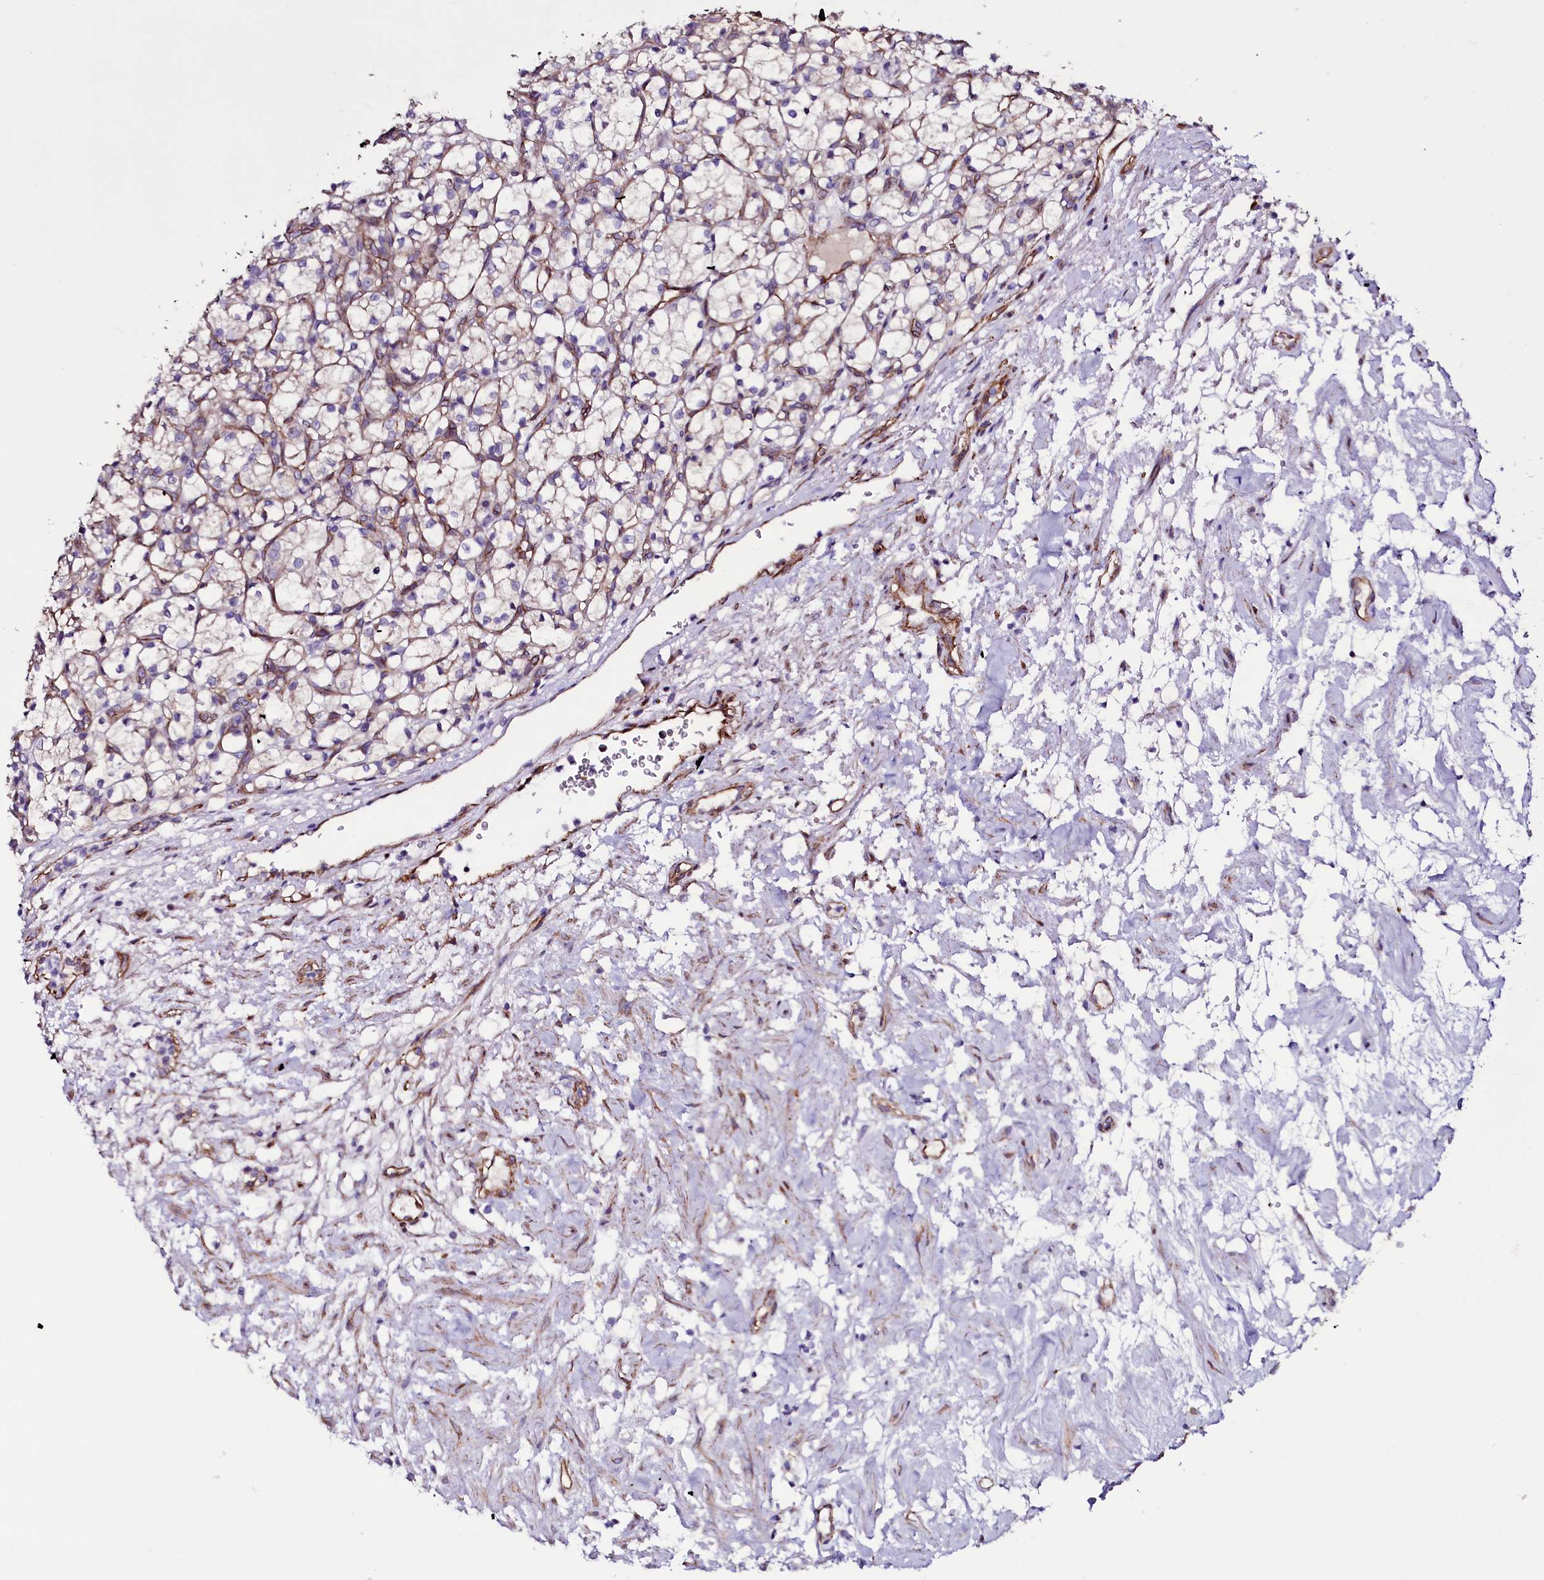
{"staining": {"intensity": "negative", "quantity": "none", "location": "none"}, "tissue": "renal cancer", "cell_type": "Tumor cells", "image_type": "cancer", "snomed": [{"axis": "morphology", "description": "Adenocarcinoma, NOS"}, {"axis": "topography", "description": "Kidney"}], "caption": "Human adenocarcinoma (renal) stained for a protein using immunohistochemistry displays no expression in tumor cells.", "gene": "MEX3C", "patient": {"sex": "female", "age": 69}}